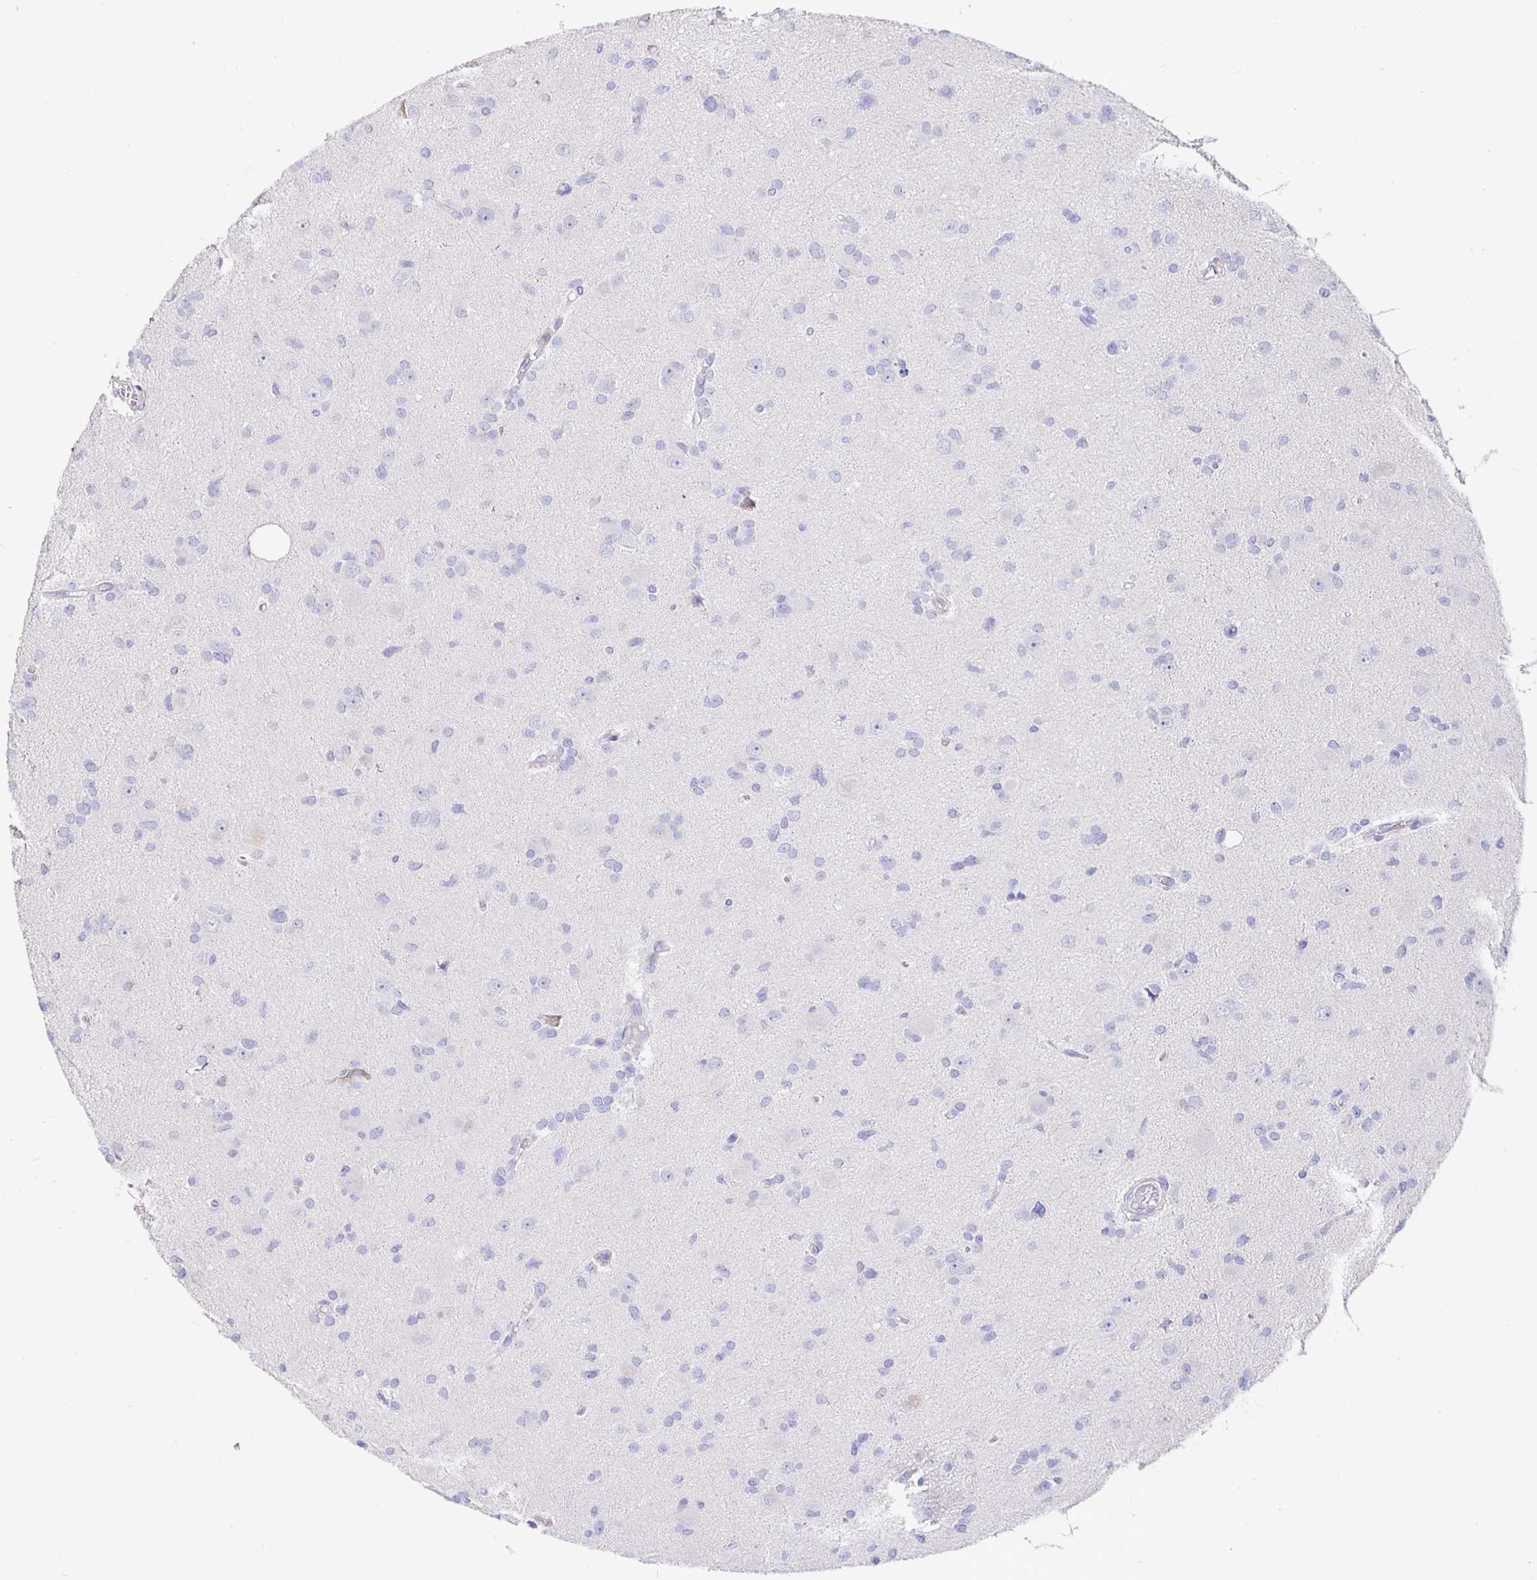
{"staining": {"intensity": "negative", "quantity": "none", "location": "none"}, "tissue": "glioma", "cell_type": "Tumor cells", "image_type": "cancer", "snomed": [{"axis": "morphology", "description": "Glioma, malignant, High grade"}, {"axis": "topography", "description": "Brain"}], "caption": "This is an IHC image of human high-grade glioma (malignant). There is no staining in tumor cells.", "gene": "CXCR3", "patient": {"sex": "male", "age": 23}}